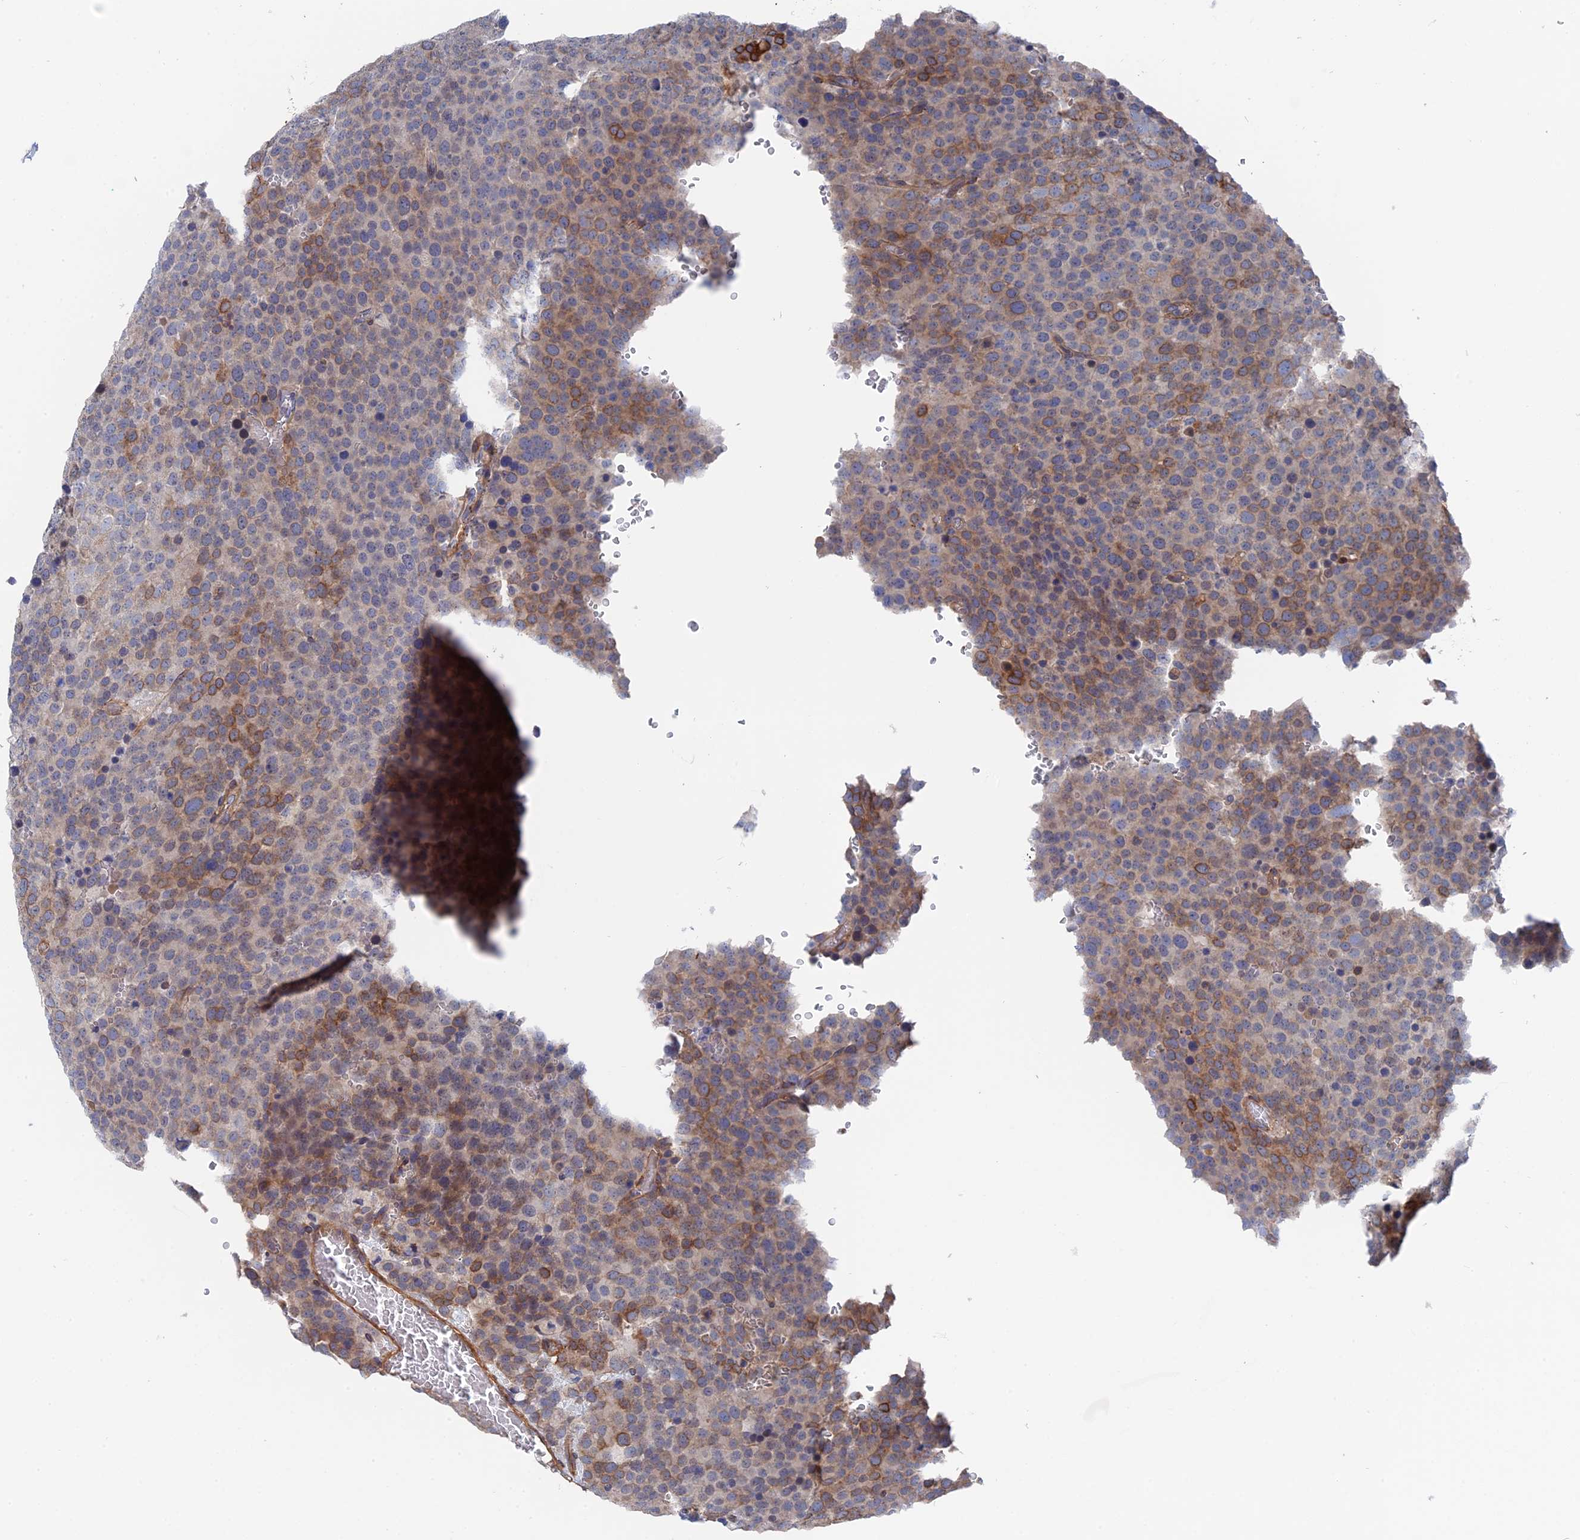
{"staining": {"intensity": "moderate", "quantity": "<25%", "location": "cytoplasmic/membranous"}, "tissue": "testis cancer", "cell_type": "Tumor cells", "image_type": "cancer", "snomed": [{"axis": "morphology", "description": "Seminoma, NOS"}, {"axis": "topography", "description": "Testis"}], "caption": "Moderate cytoplasmic/membranous positivity is present in approximately <25% of tumor cells in testis cancer.", "gene": "MTHFSD", "patient": {"sex": "male", "age": 71}}